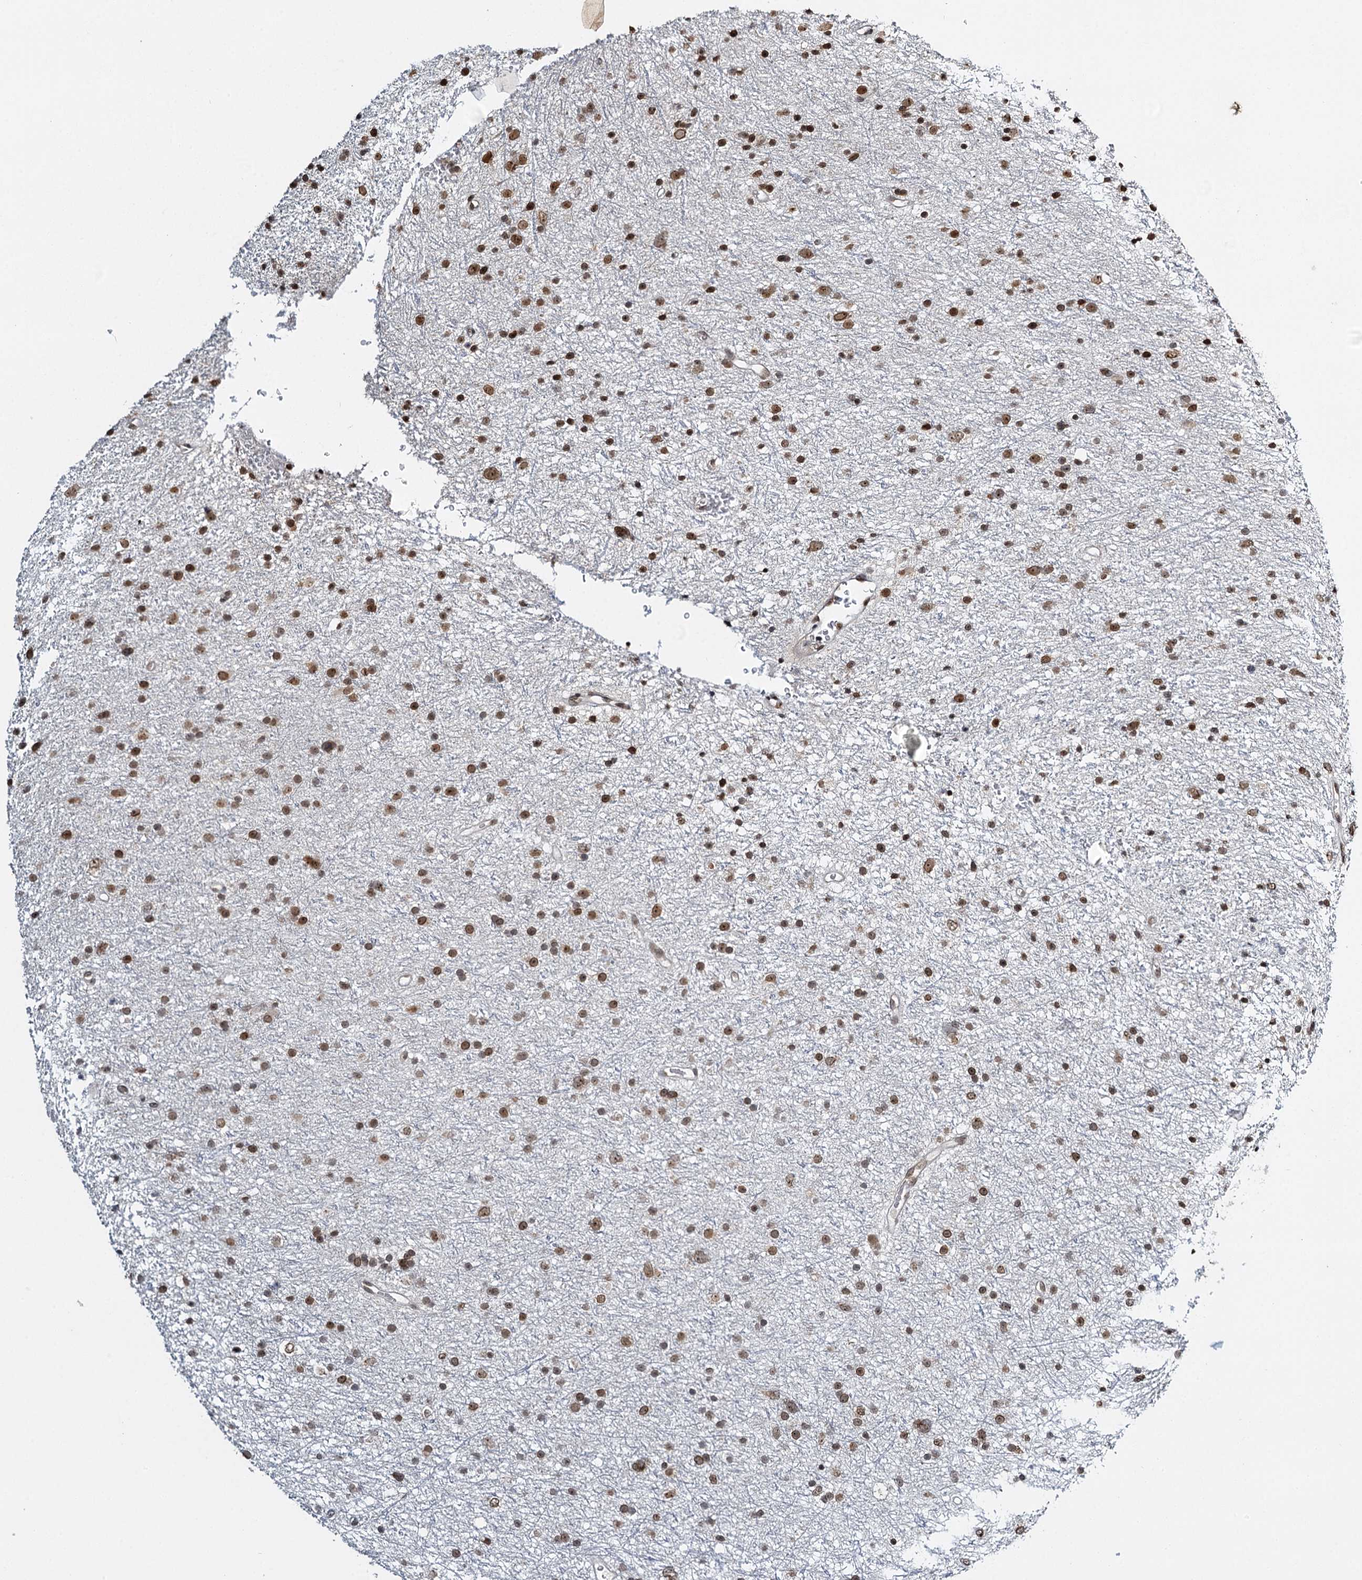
{"staining": {"intensity": "moderate", "quantity": ">75%", "location": "nuclear"}, "tissue": "glioma", "cell_type": "Tumor cells", "image_type": "cancer", "snomed": [{"axis": "morphology", "description": "Glioma, malignant, Low grade"}, {"axis": "topography", "description": "Cerebral cortex"}], "caption": "Immunohistochemical staining of low-grade glioma (malignant) shows moderate nuclear protein staining in approximately >75% of tumor cells. The staining was performed using DAB (3,3'-diaminobenzidine), with brown indicating positive protein expression. Nuclei are stained blue with hematoxylin.", "gene": "TREX1", "patient": {"sex": "female", "age": 39}}